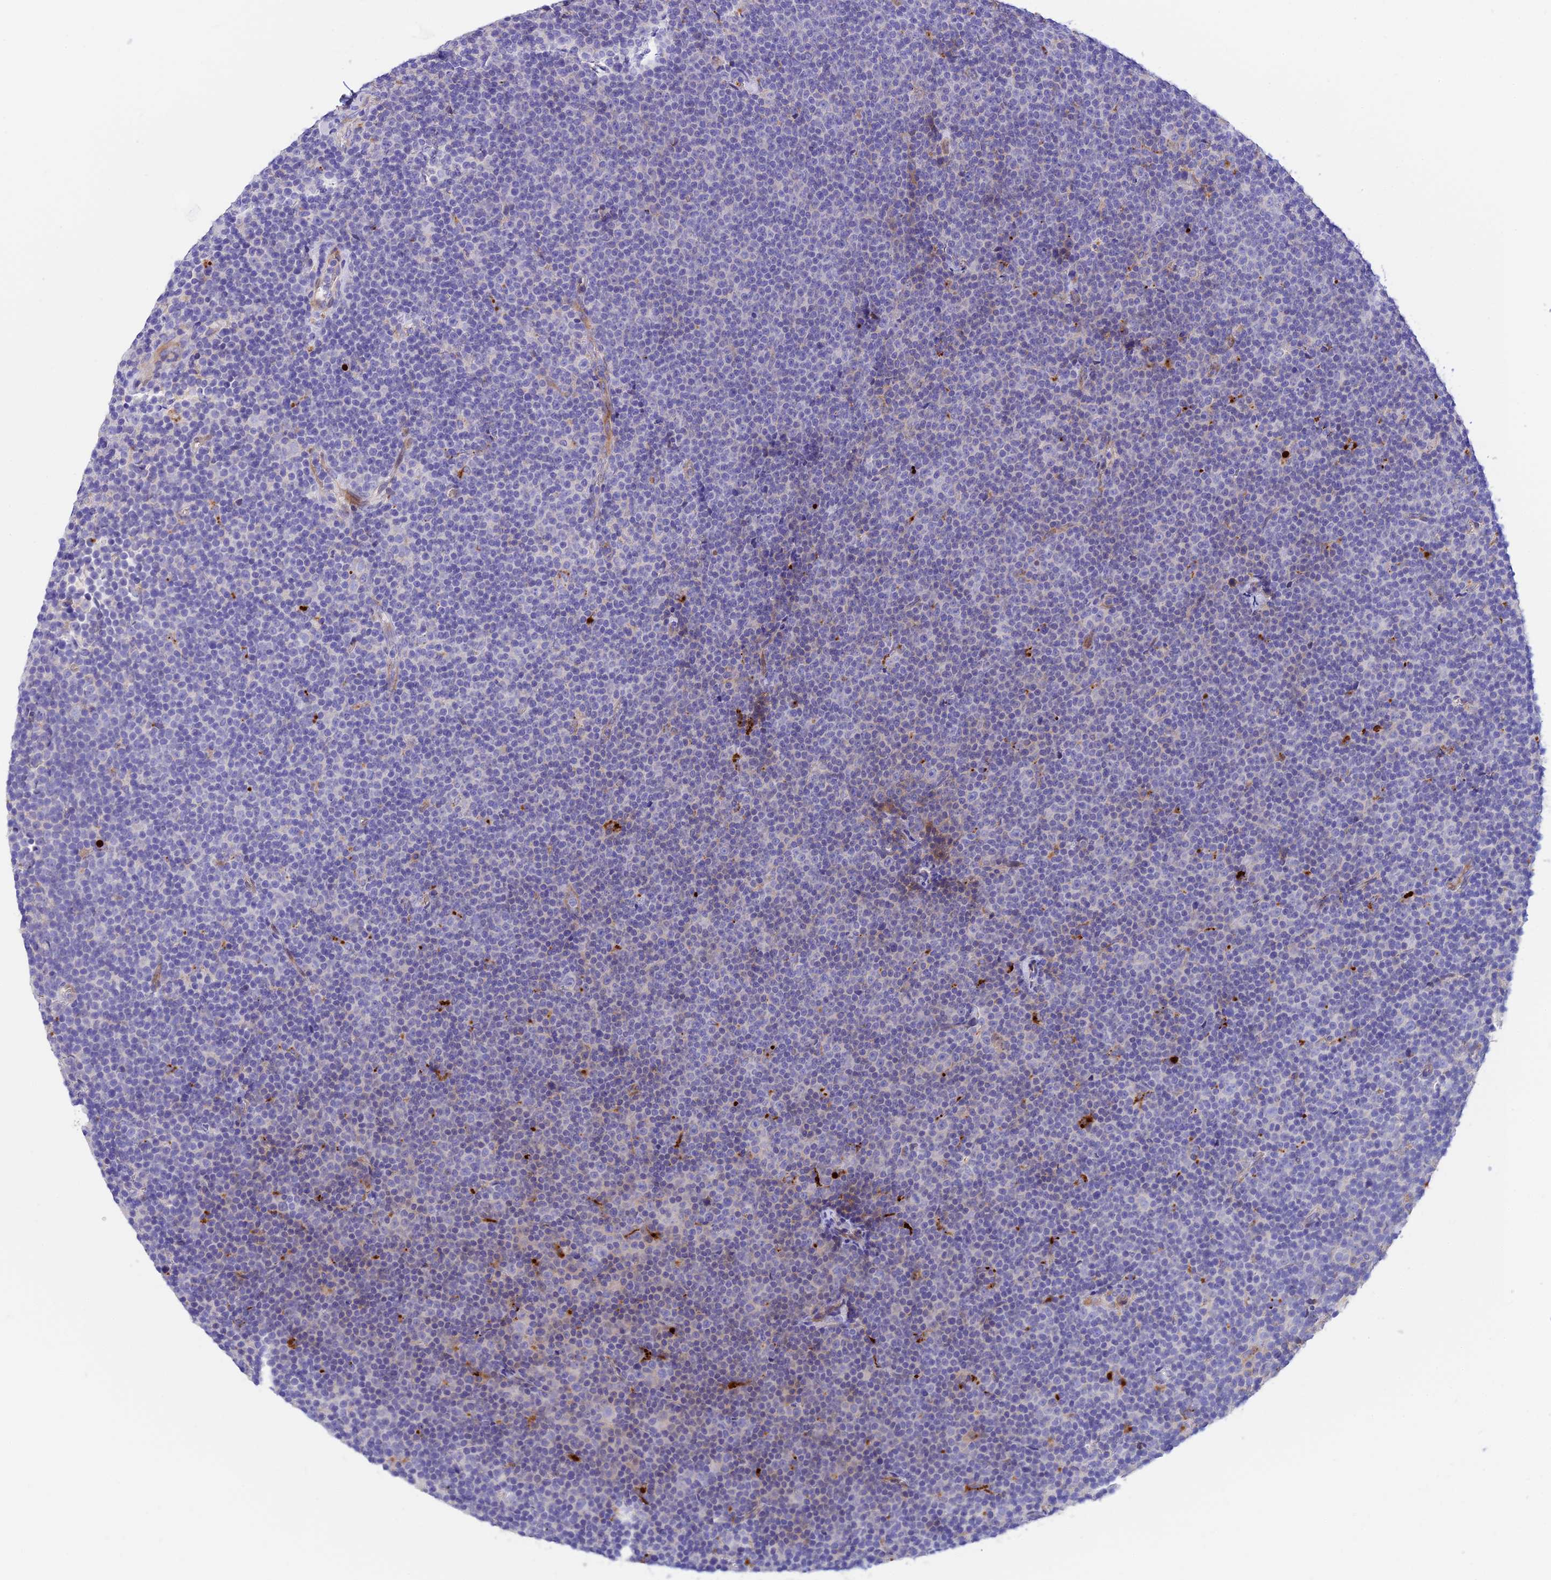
{"staining": {"intensity": "negative", "quantity": "none", "location": "none"}, "tissue": "lymphoma", "cell_type": "Tumor cells", "image_type": "cancer", "snomed": [{"axis": "morphology", "description": "Malignant lymphoma, non-Hodgkin's type, Low grade"}, {"axis": "topography", "description": "Lymph node"}], "caption": "The micrograph exhibits no significant expression in tumor cells of lymphoma.", "gene": "CCDC157", "patient": {"sex": "female", "age": 67}}